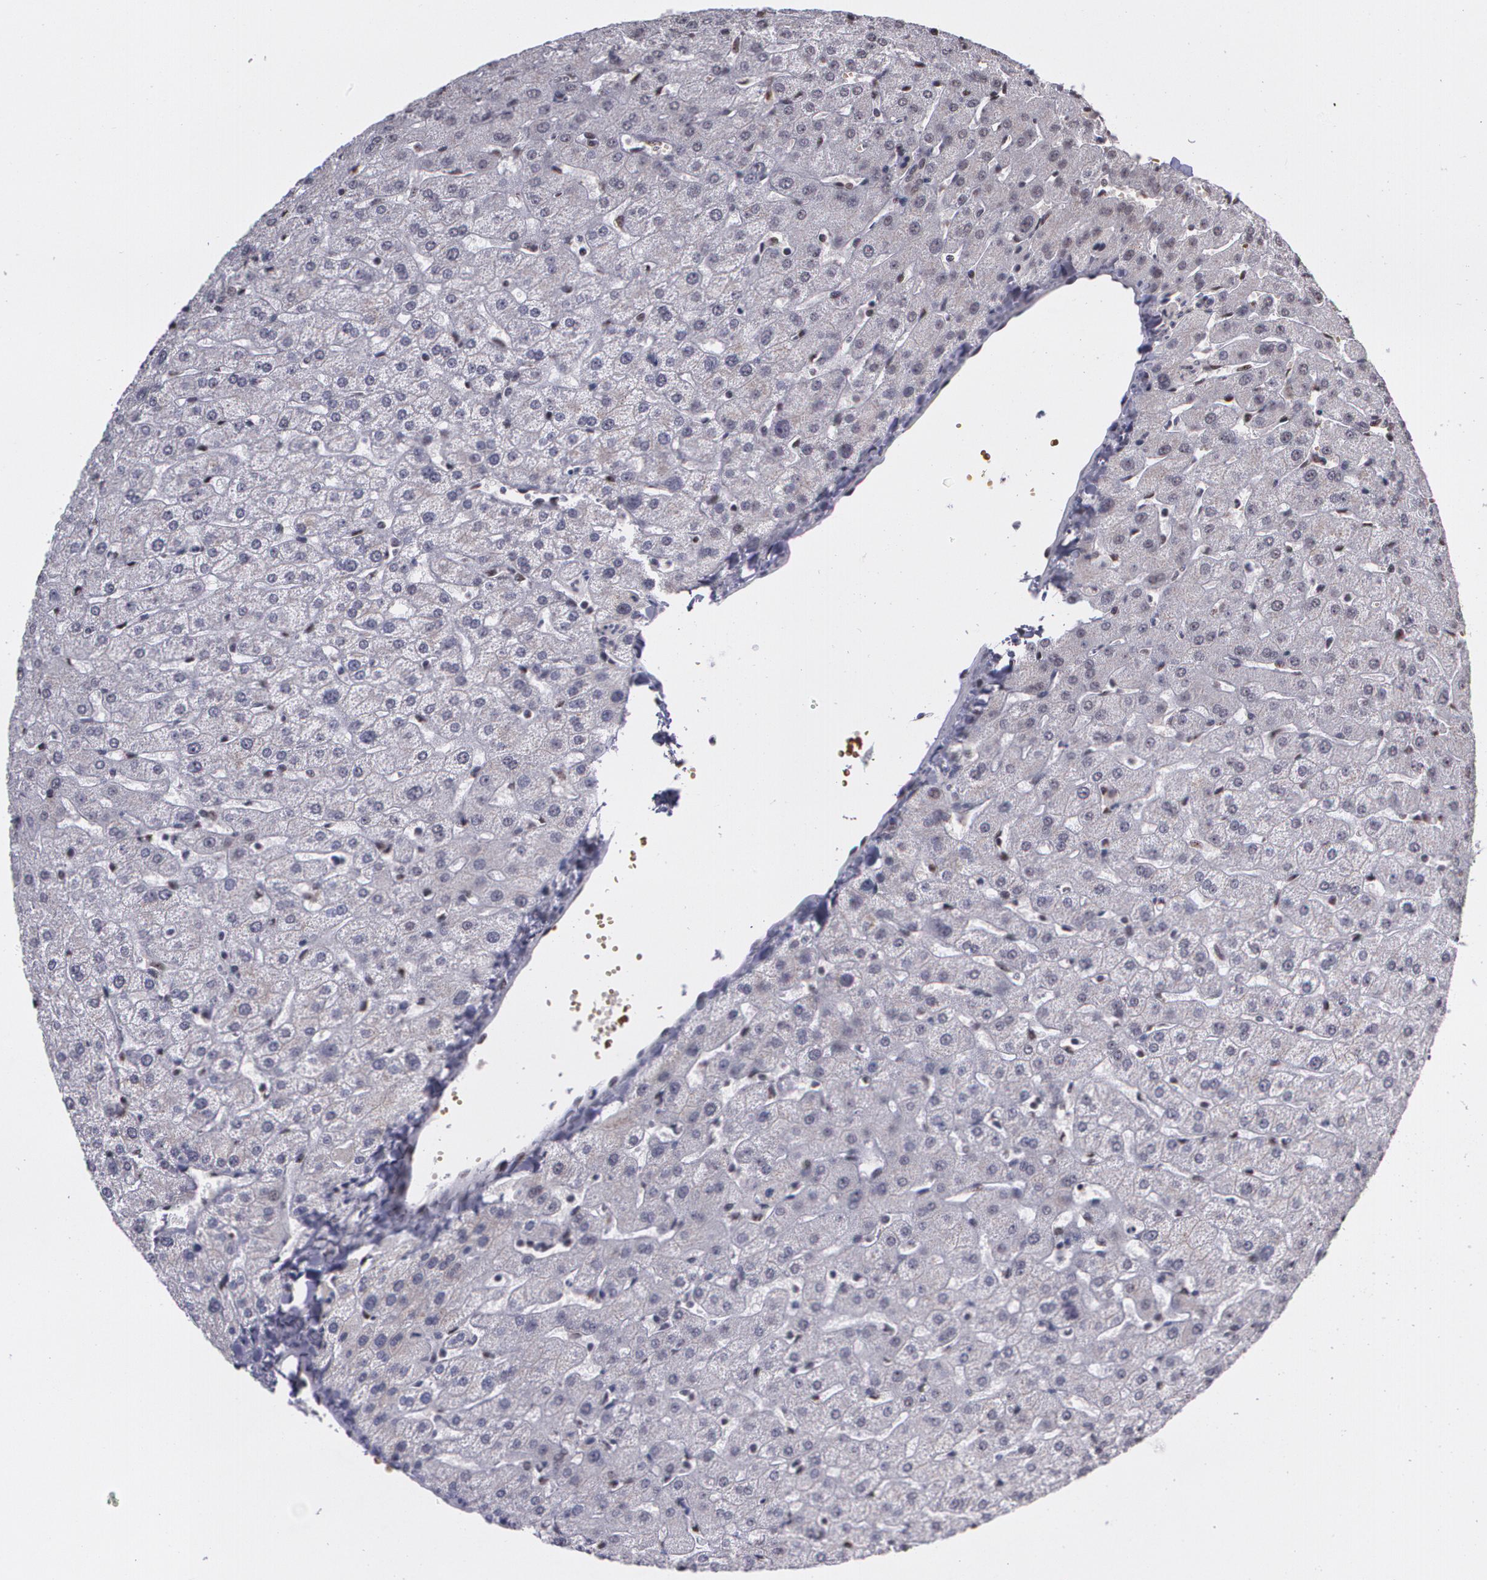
{"staining": {"intensity": "weak", "quantity": ">75%", "location": "cytoplasmic/membranous,nuclear"}, "tissue": "liver", "cell_type": "Cholangiocytes", "image_type": "normal", "snomed": [{"axis": "morphology", "description": "Normal tissue, NOS"}, {"axis": "morphology", "description": "Fibrosis, NOS"}, {"axis": "topography", "description": "Liver"}], "caption": "Protein analysis of unremarkable liver exhibits weak cytoplasmic/membranous,nuclear staining in about >75% of cholangiocytes. The staining was performed using DAB to visualize the protein expression in brown, while the nuclei were stained in blue with hematoxylin (Magnification: 20x).", "gene": "C6orf15", "patient": {"sex": "female", "age": 29}}